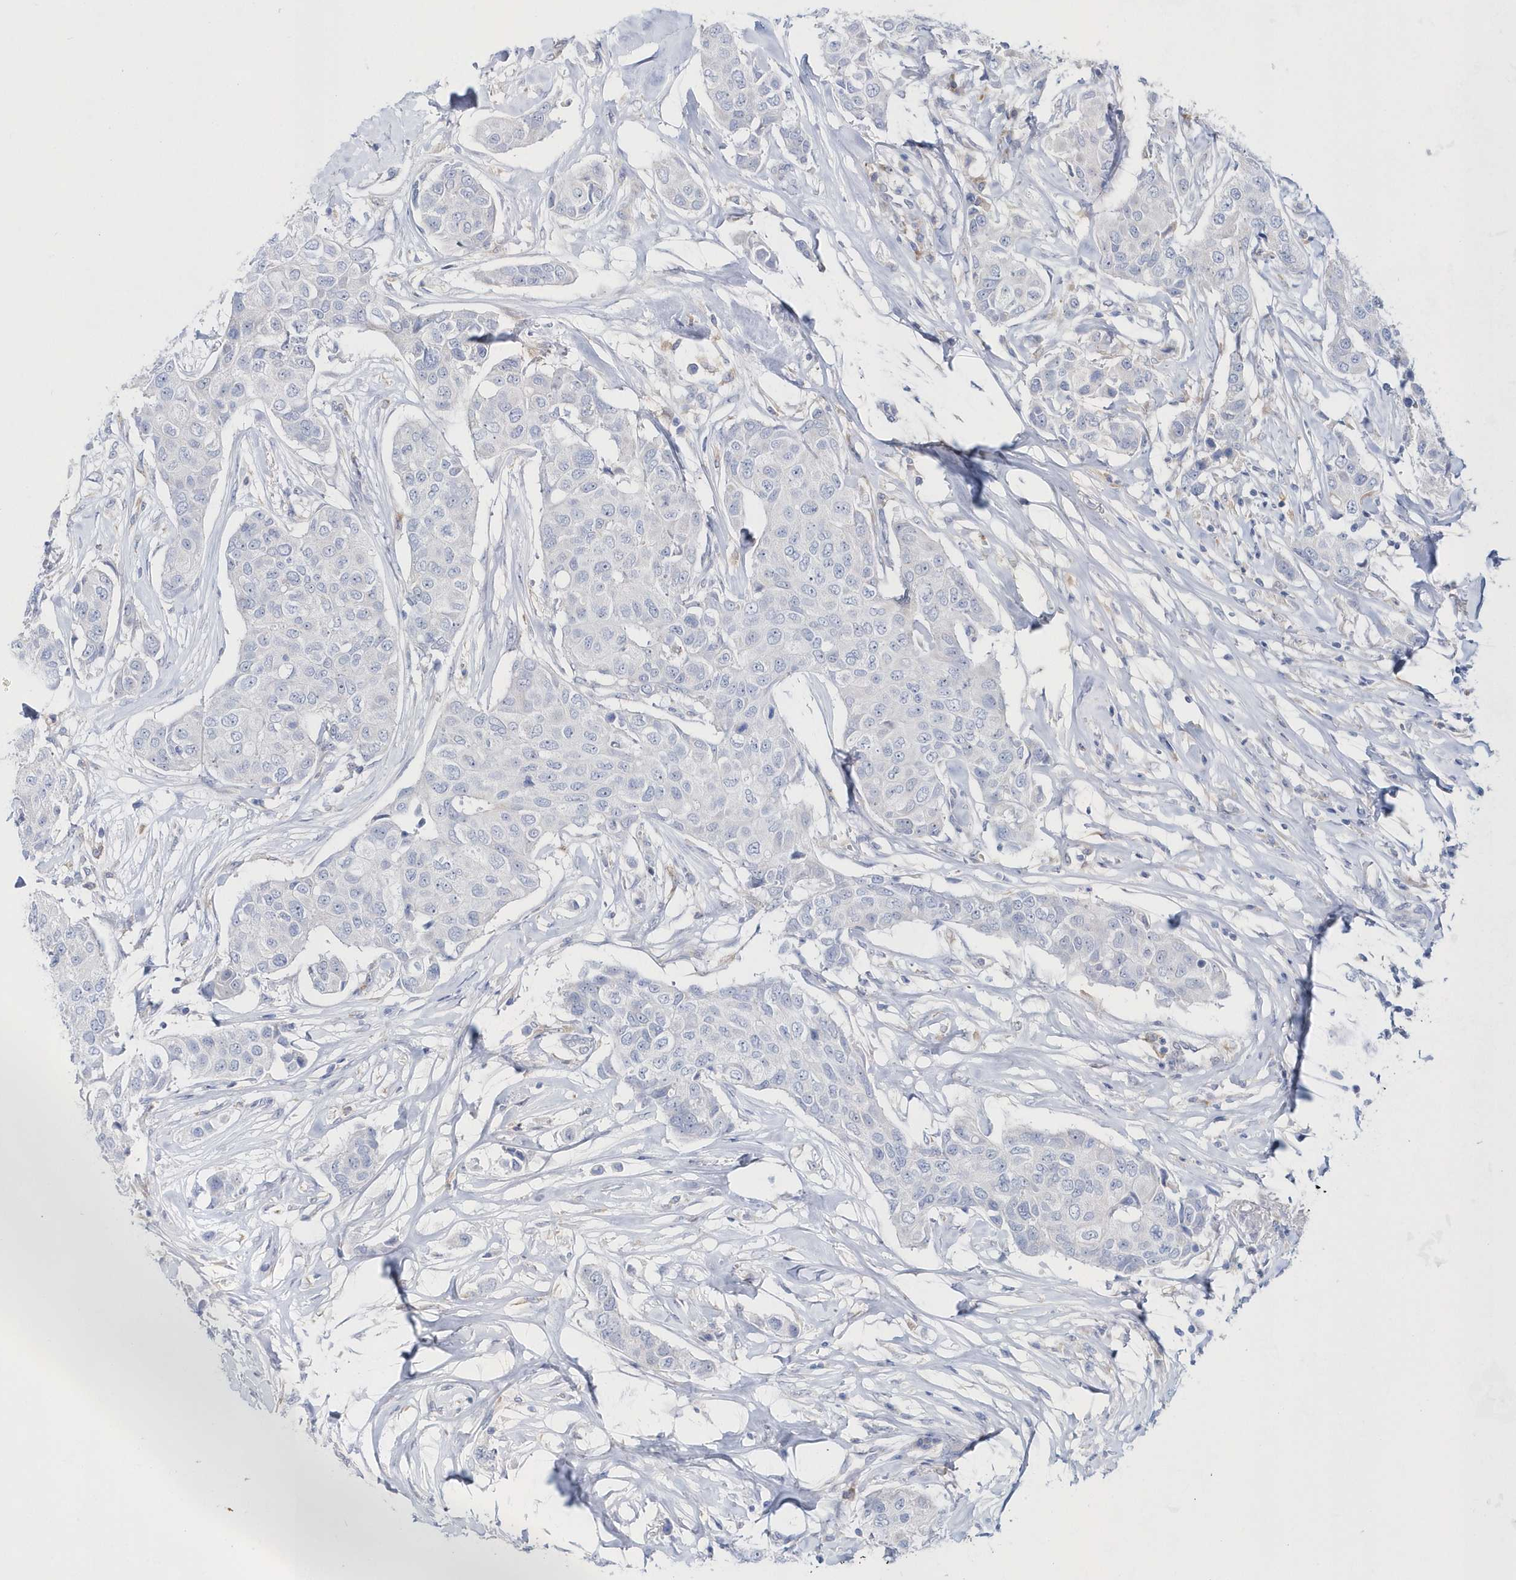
{"staining": {"intensity": "negative", "quantity": "none", "location": "none"}, "tissue": "breast cancer", "cell_type": "Tumor cells", "image_type": "cancer", "snomed": [{"axis": "morphology", "description": "Duct carcinoma"}, {"axis": "topography", "description": "Breast"}], "caption": "Protein analysis of breast cancer (invasive ductal carcinoma) reveals no significant expression in tumor cells.", "gene": "BDH2", "patient": {"sex": "female", "age": 80}}